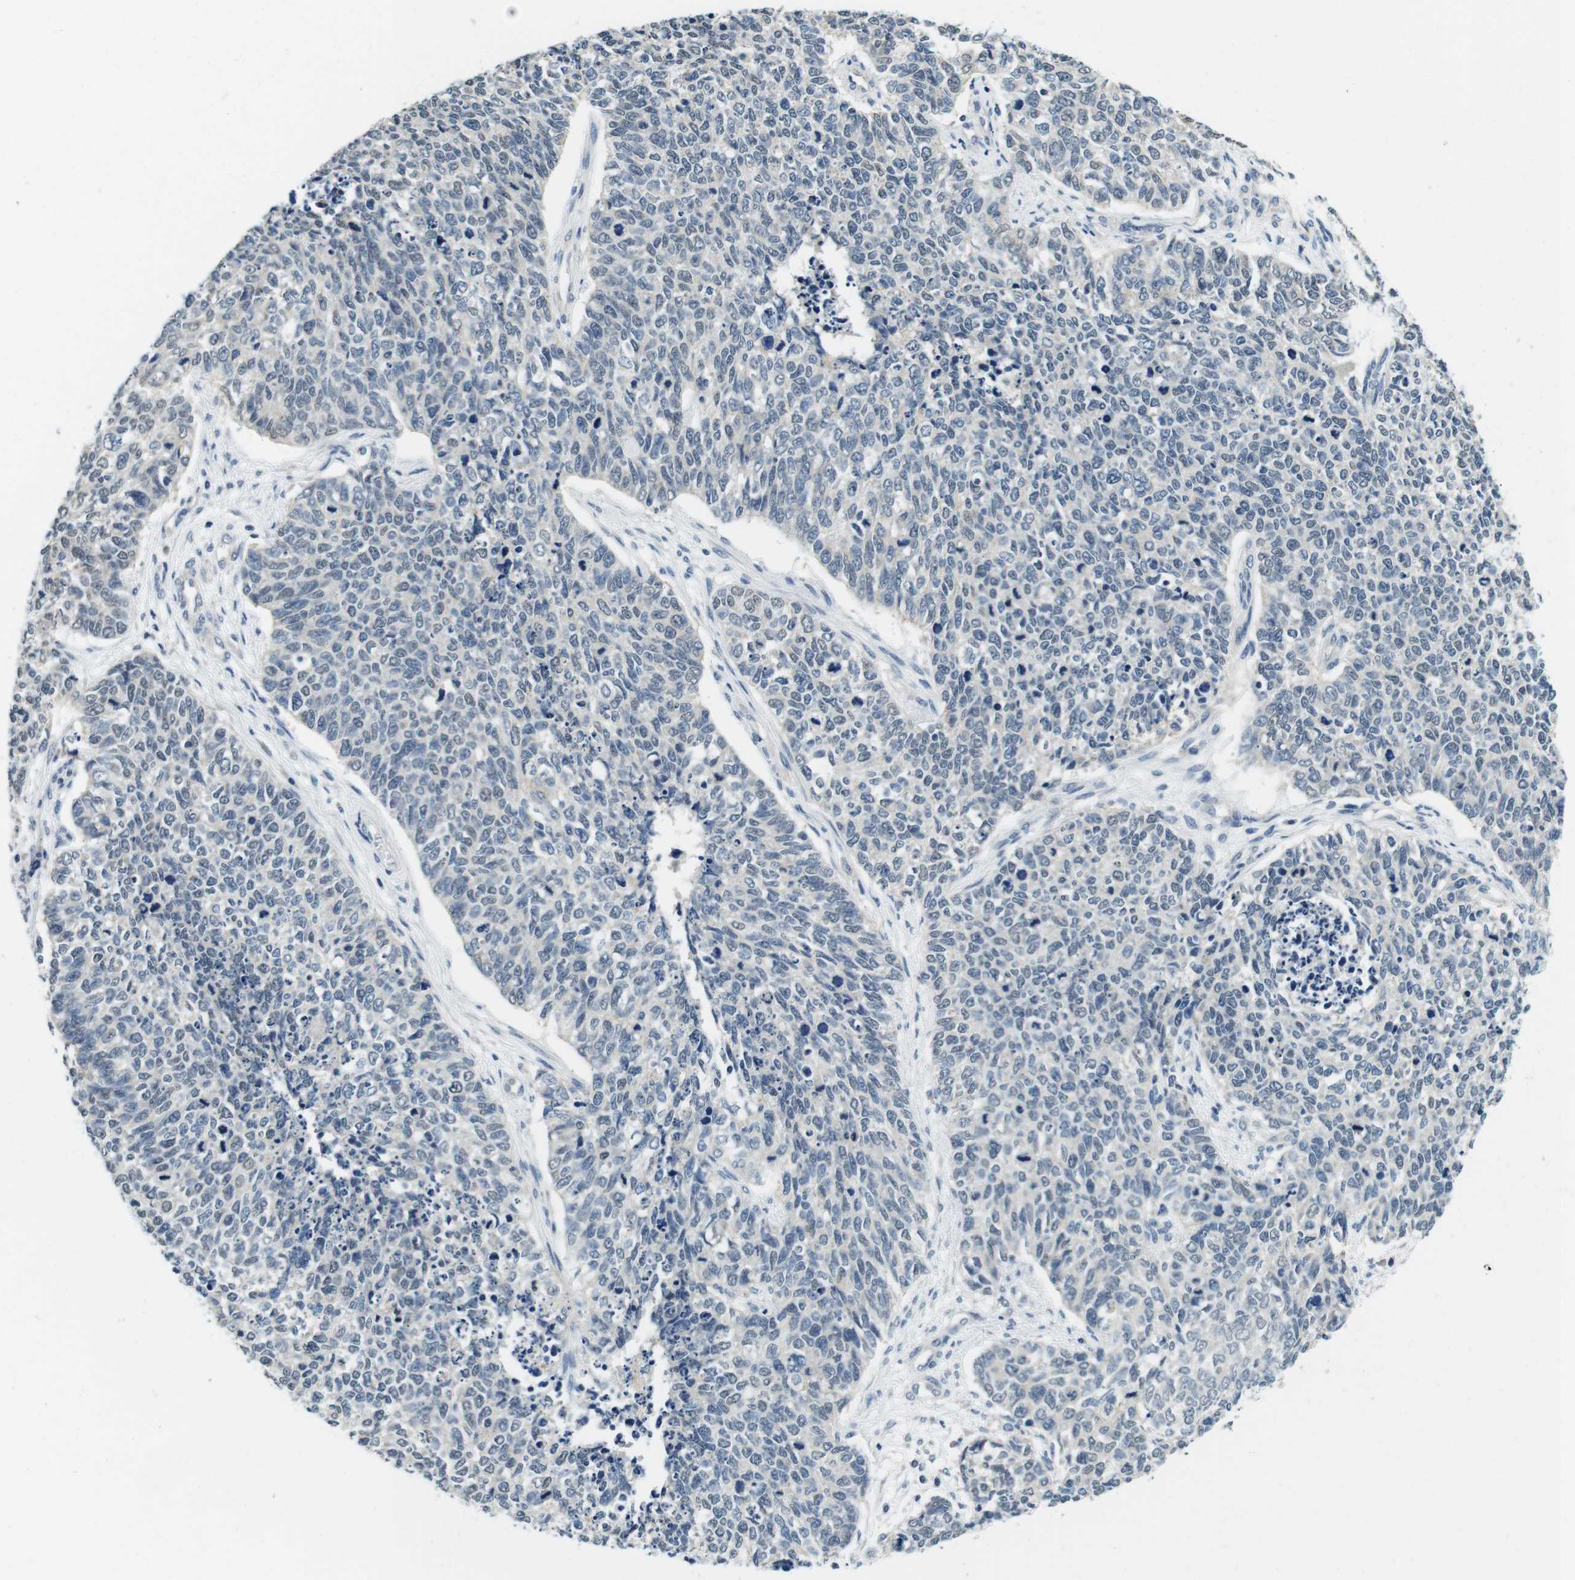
{"staining": {"intensity": "negative", "quantity": "none", "location": "none"}, "tissue": "cervical cancer", "cell_type": "Tumor cells", "image_type": "cancer", "snomed": [{"axis": "morphology", "description": "Squamous cell carcinoma, NOS"}, {"axis": "topography", "description": "Cervix"}], "caption": "Immunohistochemistry photomicrograph of neoplastic tissue: human cervical cancer (squamous cell carcinoma) stained with DAB shows no significant protein expression in tumor cells.", "gene": "DTNA", "patient": {"sex": "female", "age": 63}}